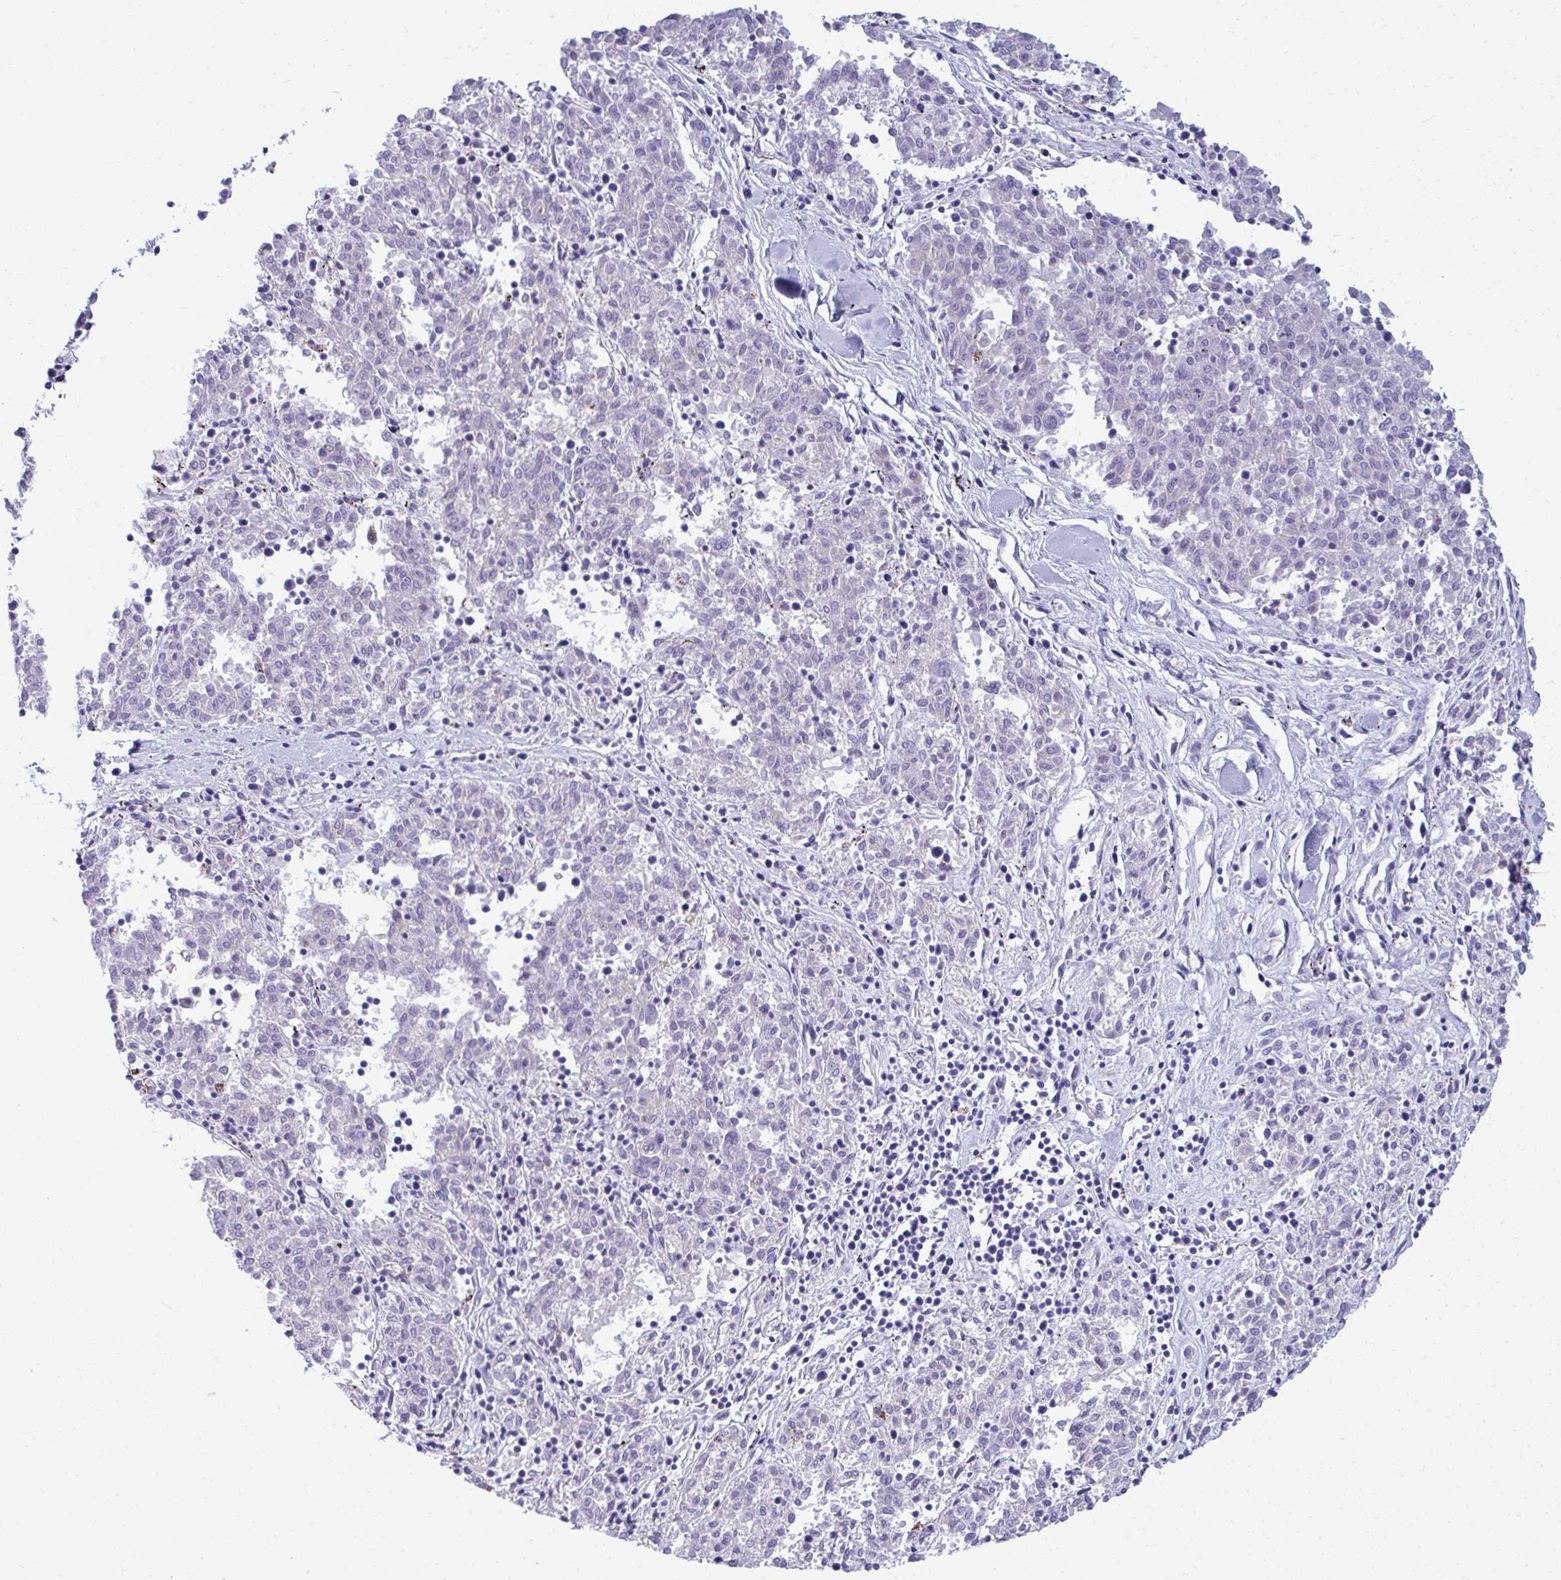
{"staining": {"intensity": "negative", "quantity": "none", "location": "none"}, "tissue": "melanoma", "cell_type": "Tumor cells", "image_type": "cancer", "snomed": [{"axis": "morphology", "description": "Malignant melanoma, NOS"}, {"axis": "topography", "description": "Skin"}], "caption": "Tumor cells are negative for protein expression in human melanoma.", "gene": "AIG1", "patient": {"sex": "female", "age": 72}}